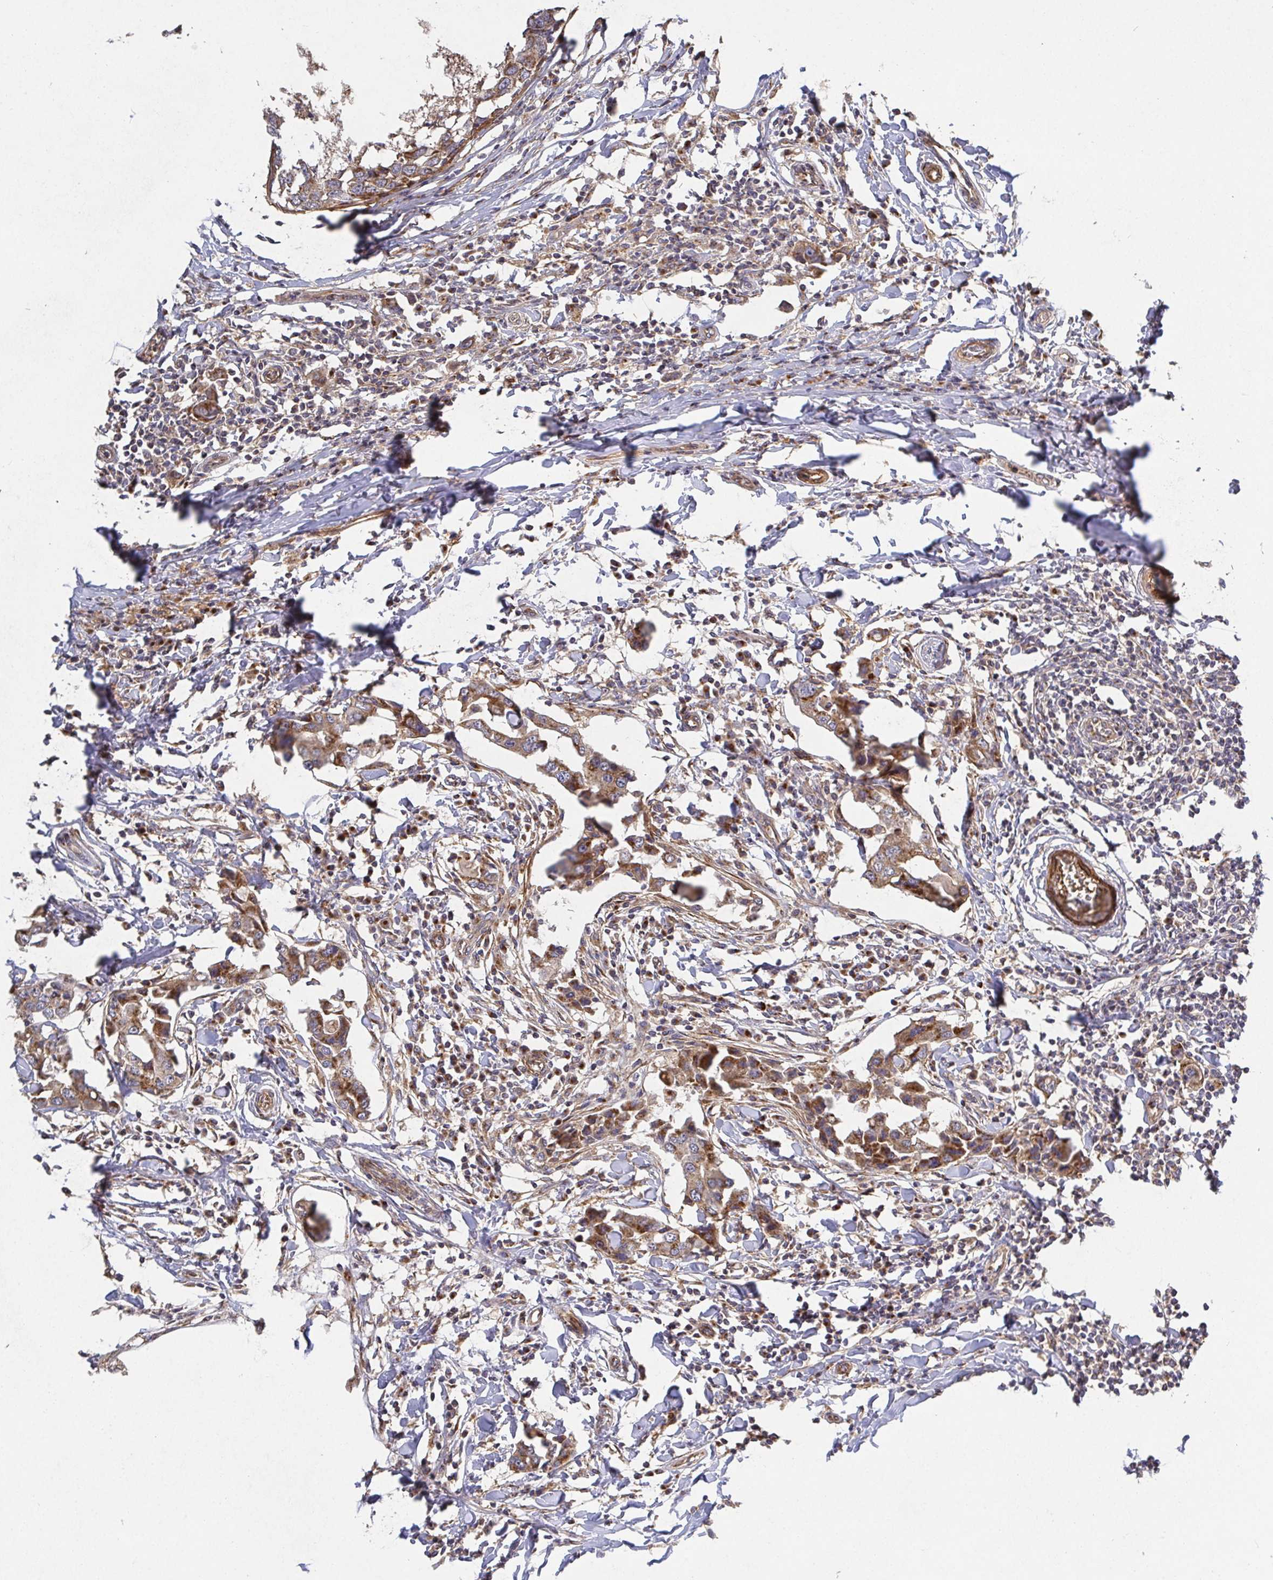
{"staining": {"intensity": "moderate", "quantity": ">75%", "location": "cytoplasmic/membranous"}, "tissue": "breast cancer", "cell_type": "Tumor cells", "image_type": "cancer", "snomed": [{"axis": "morphology", "description": "Duct carcinoma"}, {"axis": "topography", "description": "Breast"}], "caption": "IHC micrograph of neoplastic tissue: breast infiltrating ductal carcinoma stained using immunohistochemistry displays medium levels of moderate protein expression localized specifically in the cytoplasmic/membranous of tumor cells, appearing as a cytoplasmic/membranous brown color.", "gene": "TM9SF4", "patient": {"sex": "female", "age": 27}}